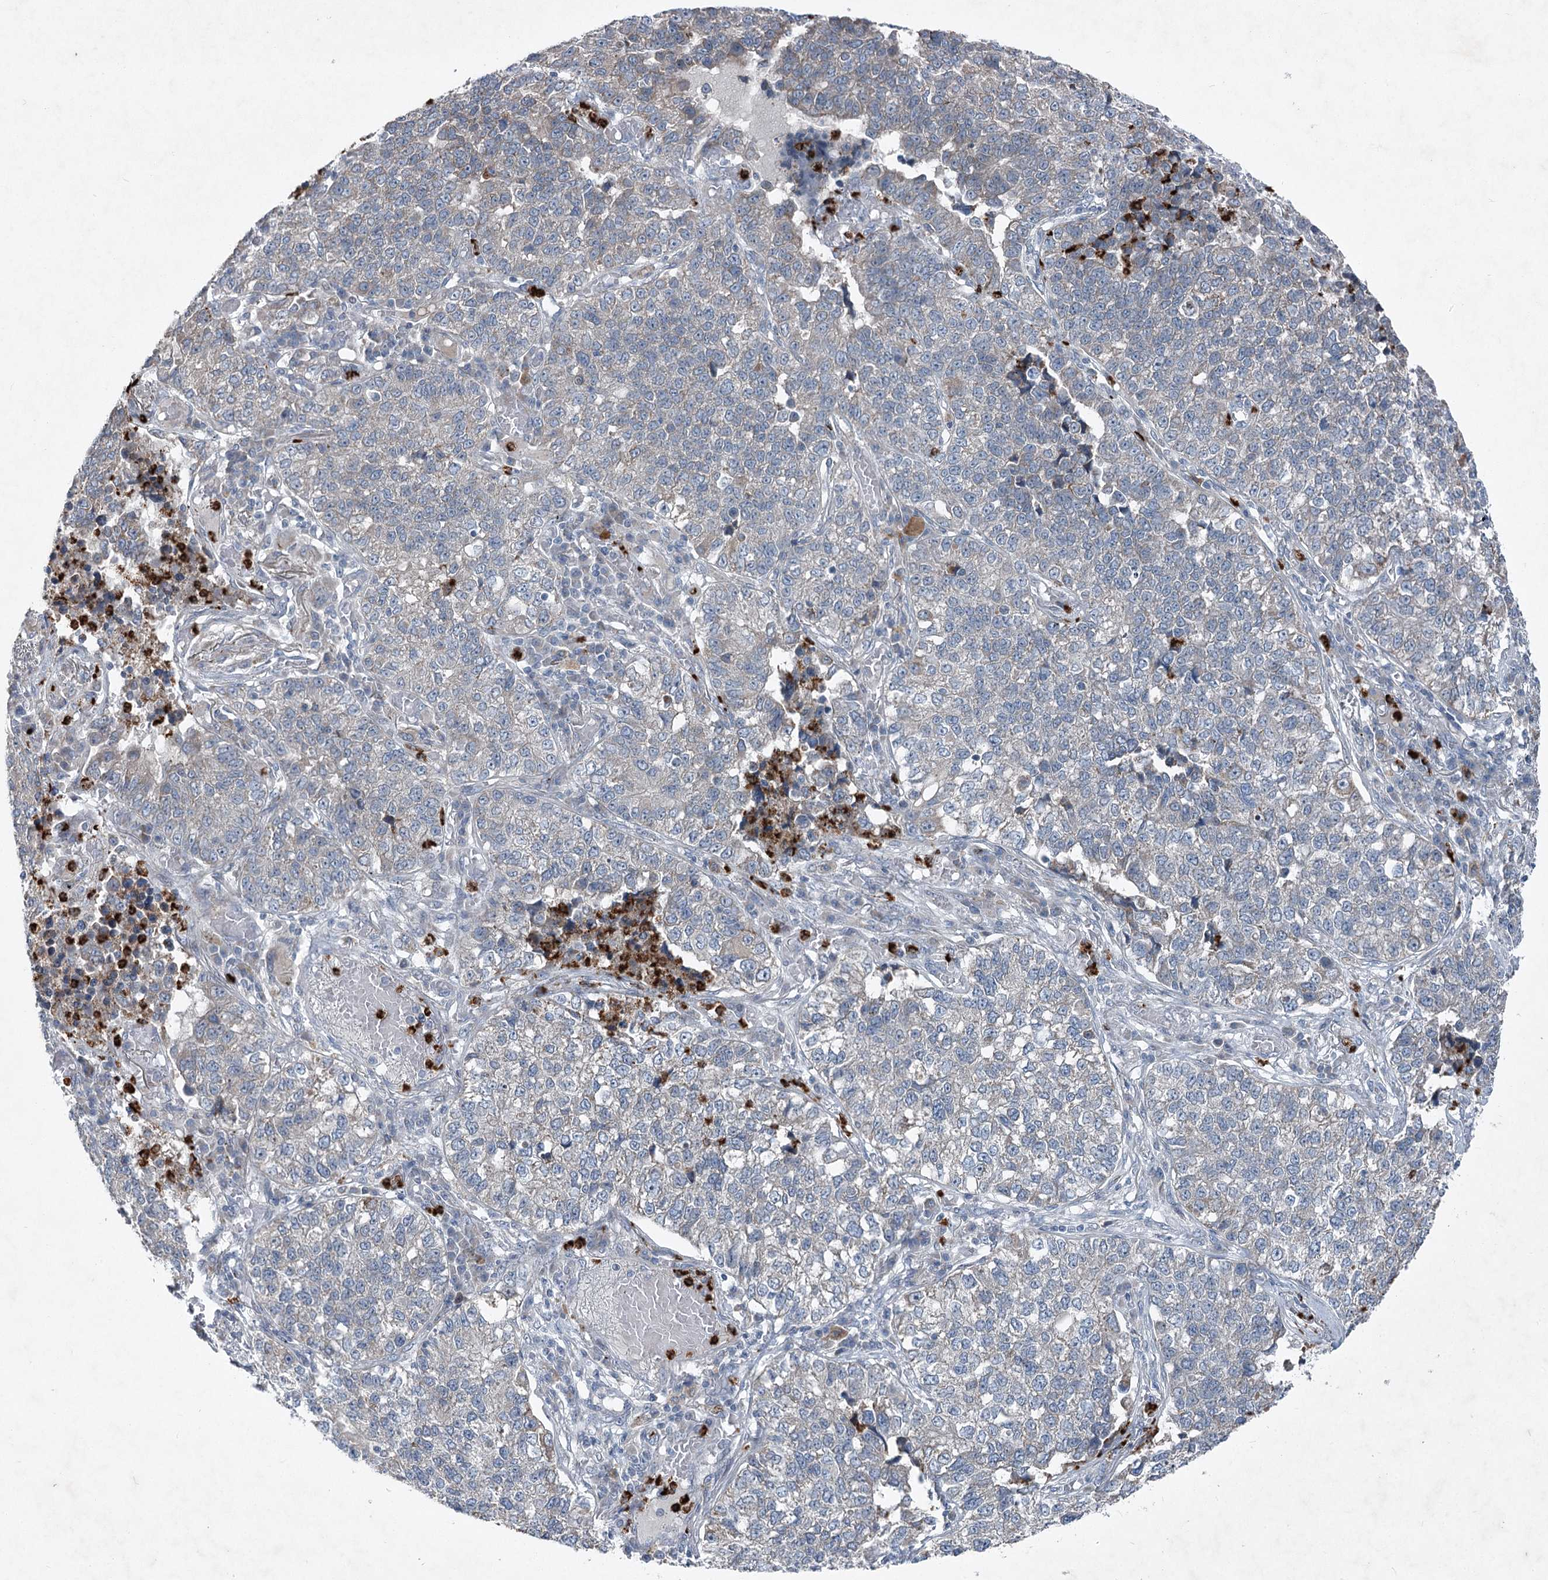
{"staining": {"intensity": "weak", "quantity": "<25%", "location": "cytoplasmic/membranous"}, "tissue": "lung cancer", "cell_type": "Tumor cells", "image_type": "cancer", "snomed": [{"axis": "morphology", "description": "Adenocarcinoma, NOS"}, {"axis": "topography", "description": "Lung"}], "caption": "The histopathology image exhibits no significant positivity in tumor cells of lung adenocarcinoma.", "gene": "PLA2G12A", "patient": {"sex": "male", "age": 49}}